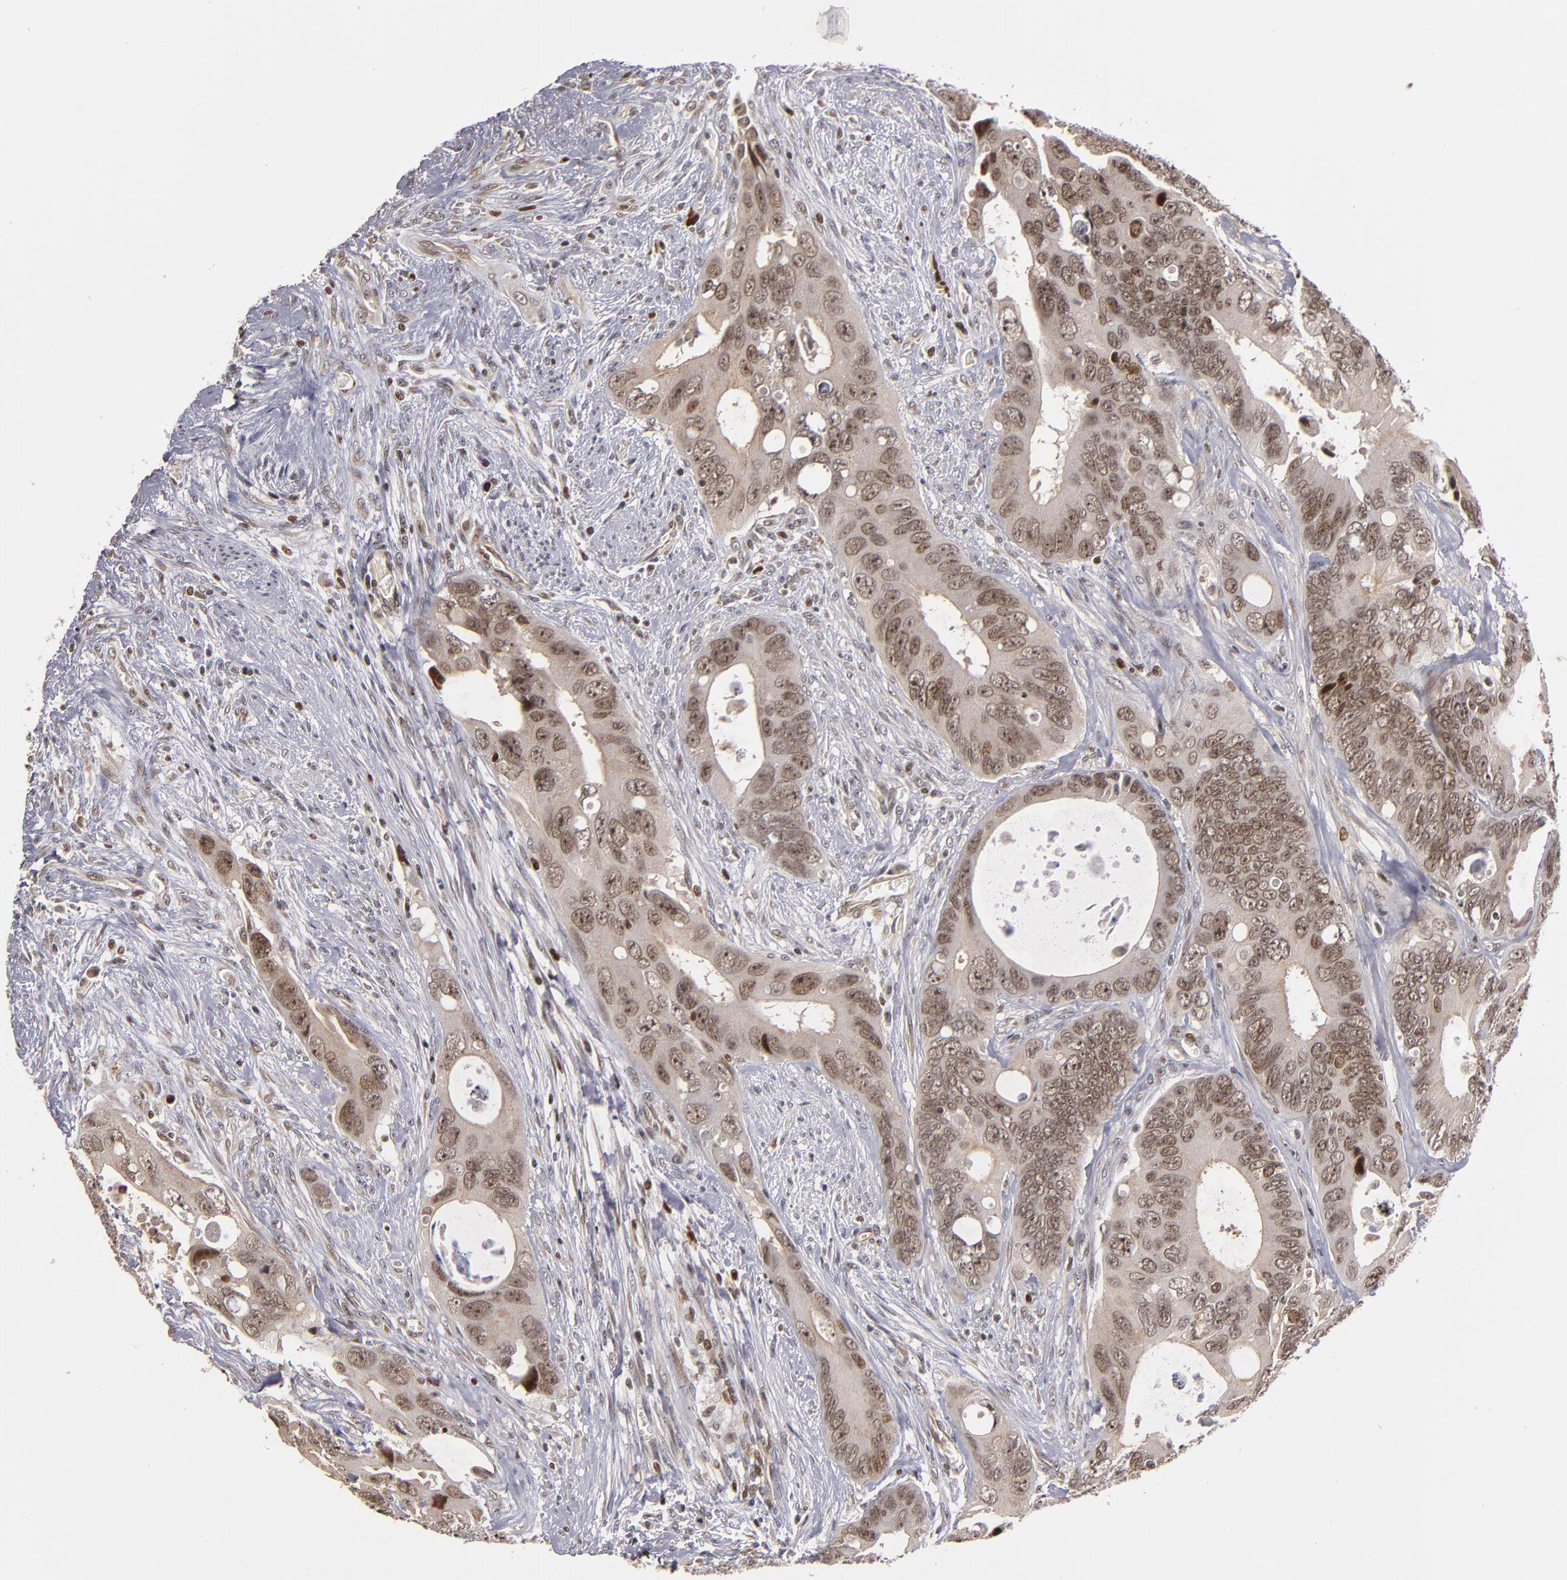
{"staining": {"intensity": "moderate", "quantity": ">75%", "location": "nuclear"}, "tissue": "colorectal cancer", "cell_type": "Tumor cells", "image_type": "cancer", "snomed": [{"axis": "morphology", "description": "Adenocarcinoma, NOS"}, {"axis": "topography", "description": "Rectum"}], "caption": "This micrograph demonstrates immunohistochemistry staining of human colorectal adenocarcinoma, with medium moderate nuclear staining in about >75% of tumor cells.", "gene": "KDM6A", "patient": {"sex": "male", "age": 70}}